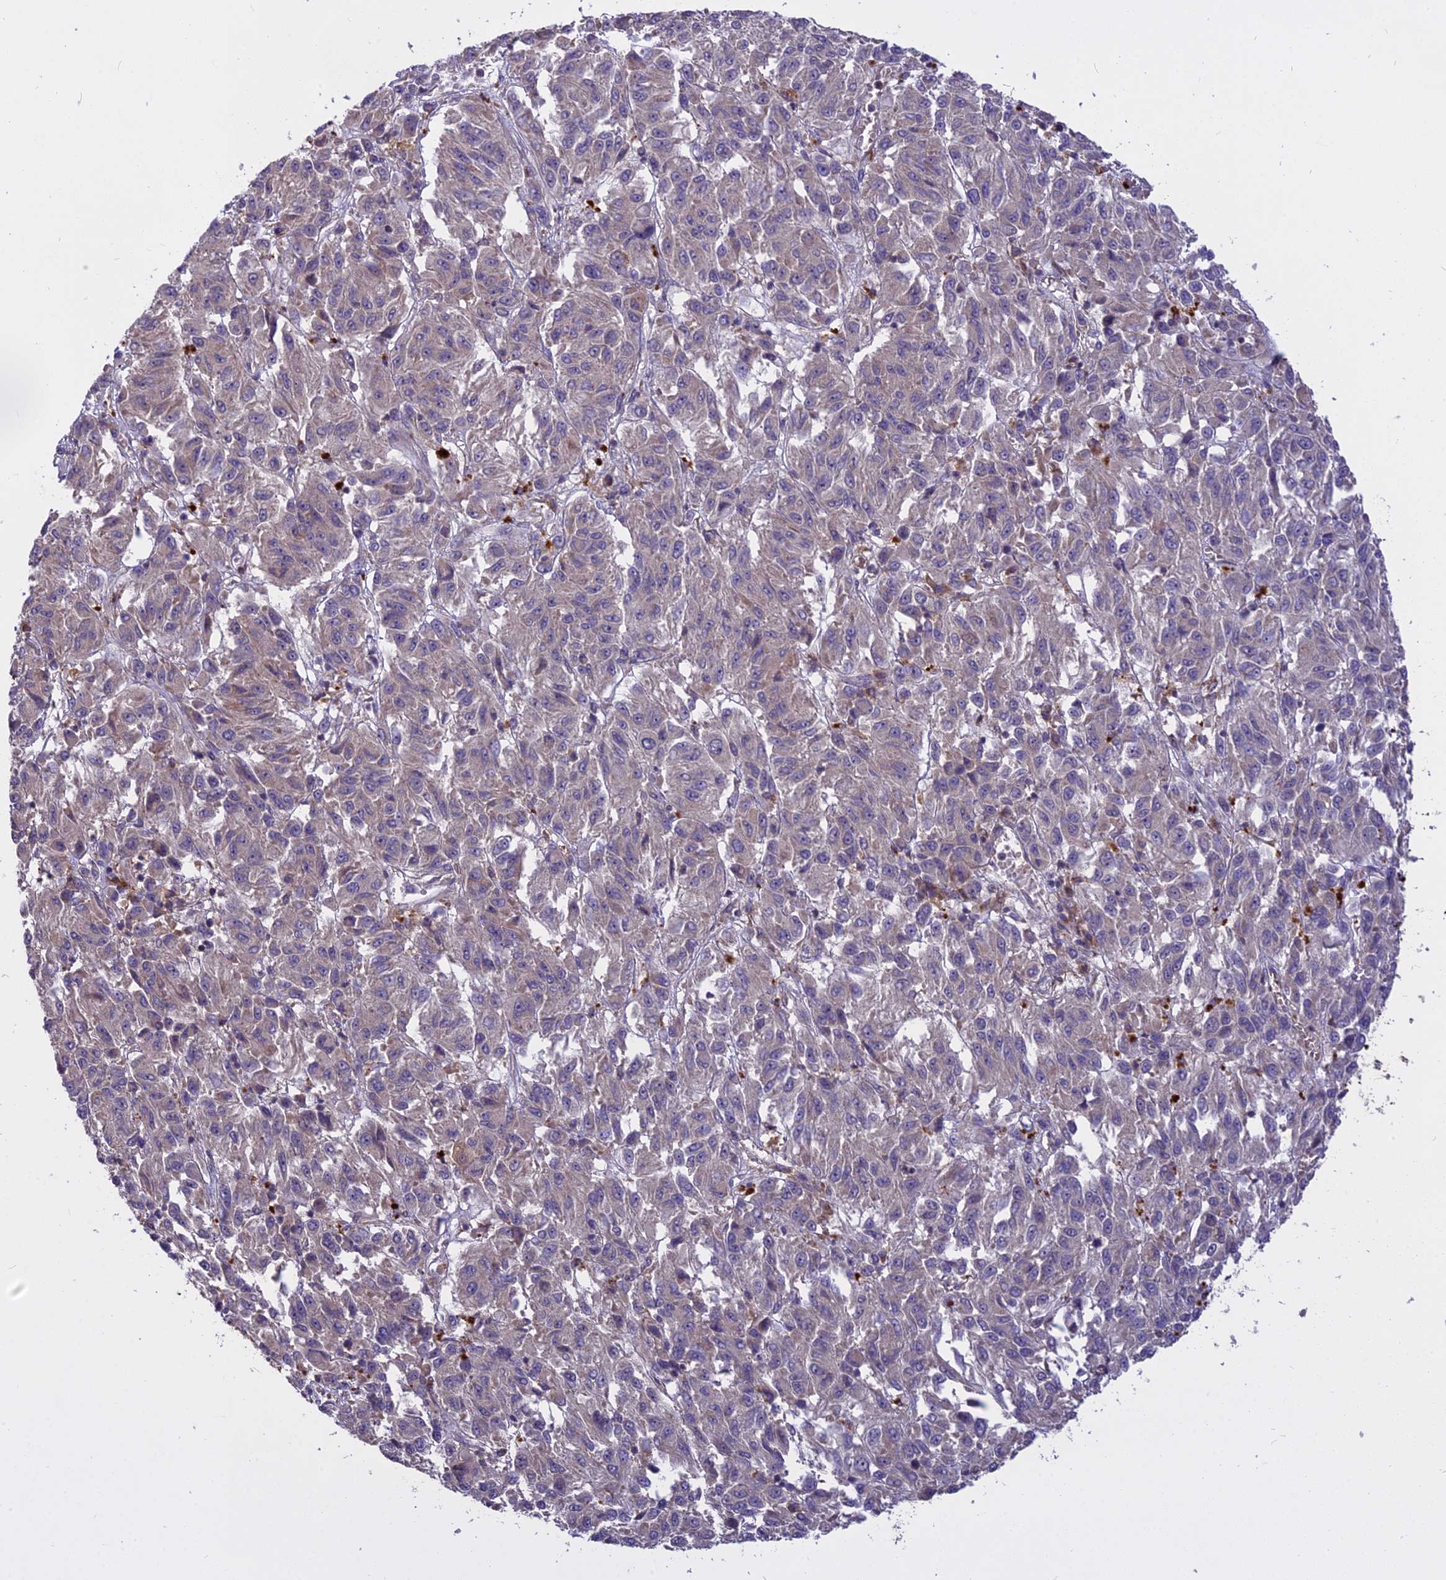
{"staining": {"intensity": "negative", "quantity": "none", "location": "none"}, "tissue": "melanoma", "cell_type": "Tumor cells", "image_type": "cancer", "snomed": [{"axis": "morphology", "description": "Malignant melanoma, Metastatic site"}, {"axis": "topography", "description": "Lung"}], "caption": "There is no significant positivity in tumor cells of malignant melanoma (metastatic site). (DAB (3,3'-diaminobenzidine) IHC with hematoxylin counter stain).", "gene": "MEMO1", "patient": {"sex": "male", "age": 64}}